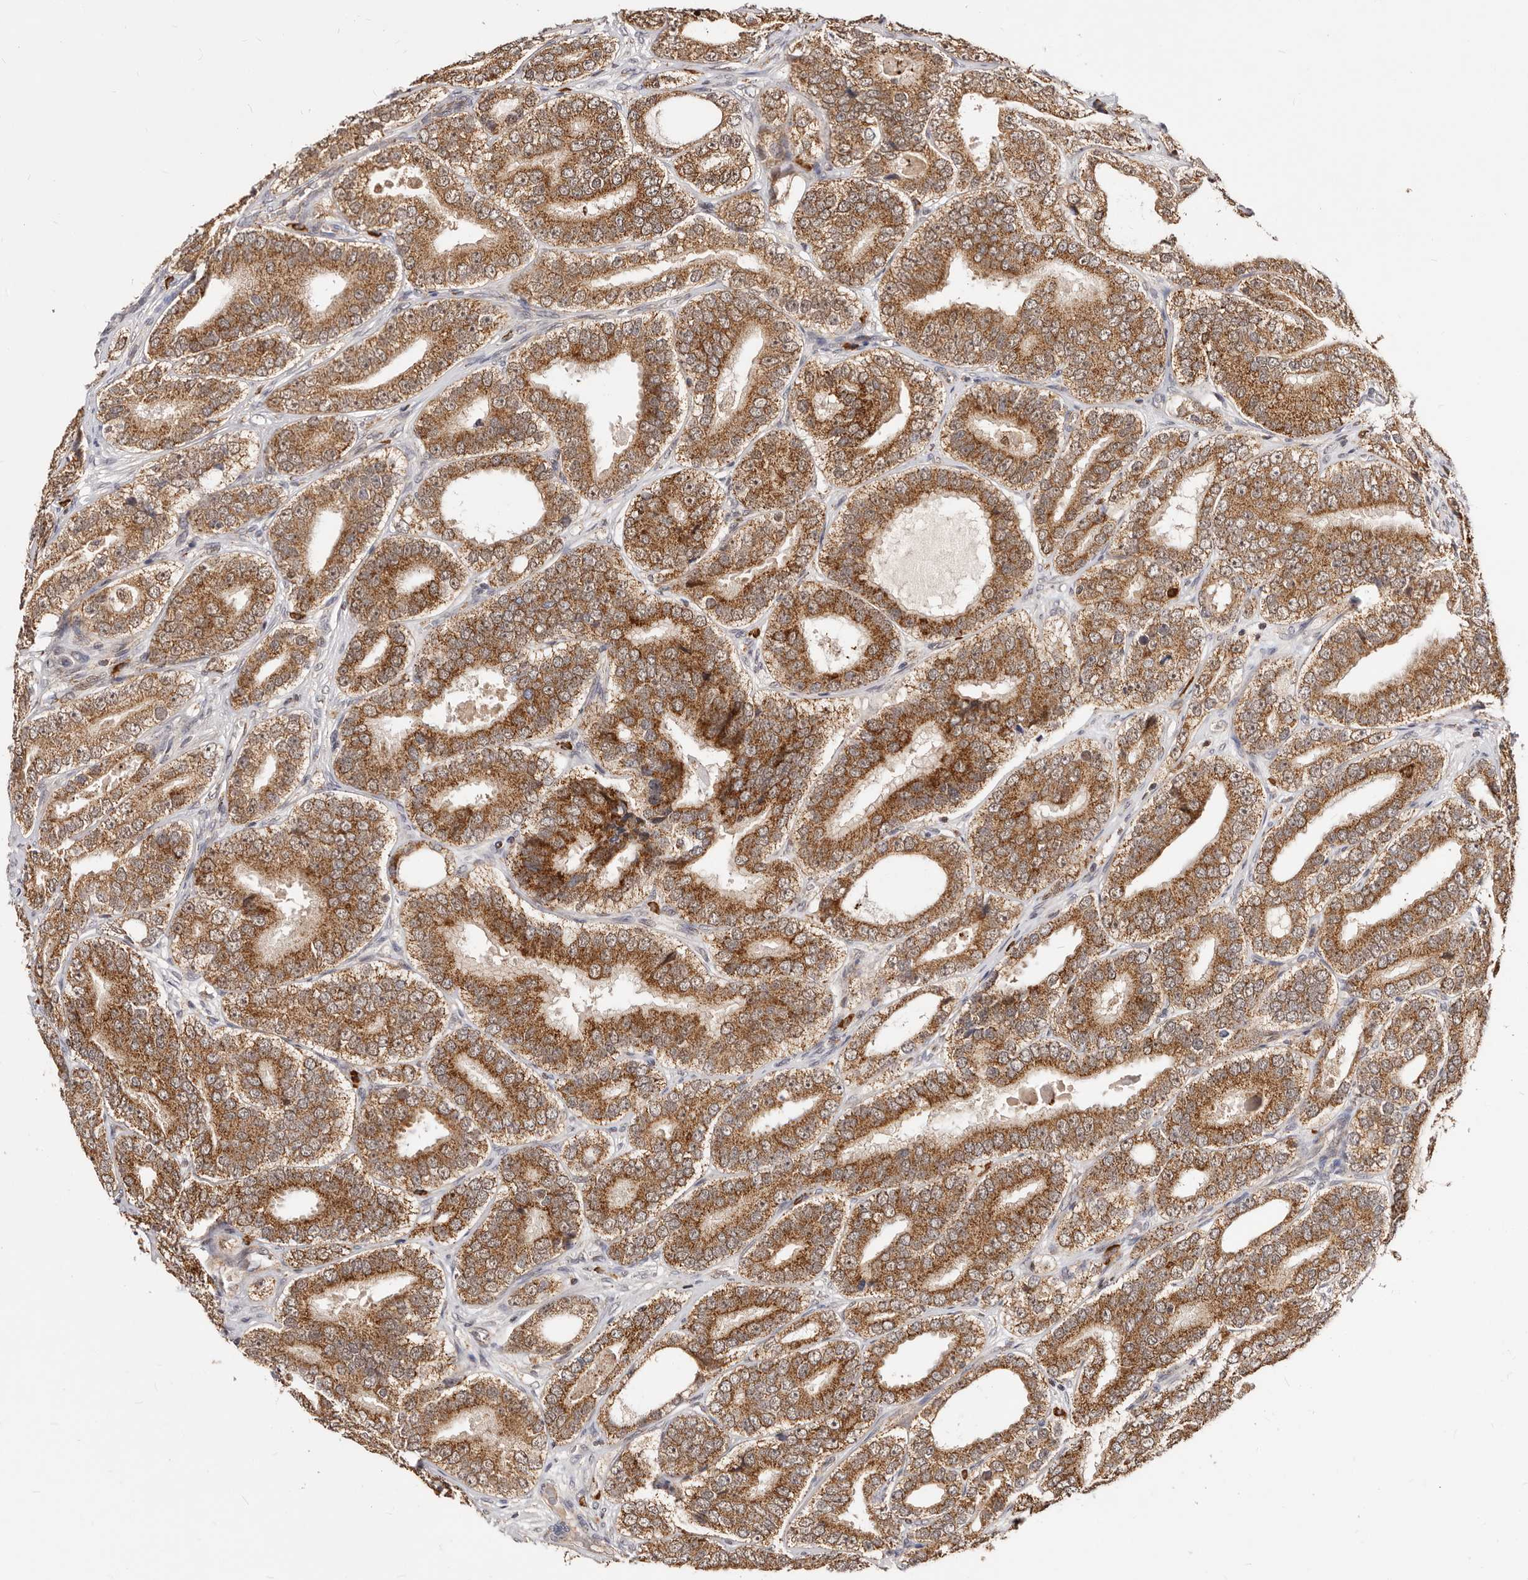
{"staining": {"intensity": "strong", "quantity": ">75%", "location": "cytoplasmic/membranous,nuclear"}, "tissue": "prostate cancer", "cell_type": "Tumor cells", "image_type": "cancer", "snomed": [{"axis": "morphology", "description": "Adenocarcinoma, High grade"}, {"axis": "topography", "description": "Prostate"}], "caption": "Immunohistochemistry (DAB (3,3'-diaminobenzidine)) staining of prostate adenocarcinoma (high-grade) shows strong cytoplasmic/membranous and nuclear protein staining in about >75% of tumor cells. (Stains: DAB (3,3'-diaminobenzidine) in brown, nuclei in blue, Microscopy: brightfield microscopy at high magnification).", "gene": "SEC14L1", "patient": {"sex": "male", "age": 56}}